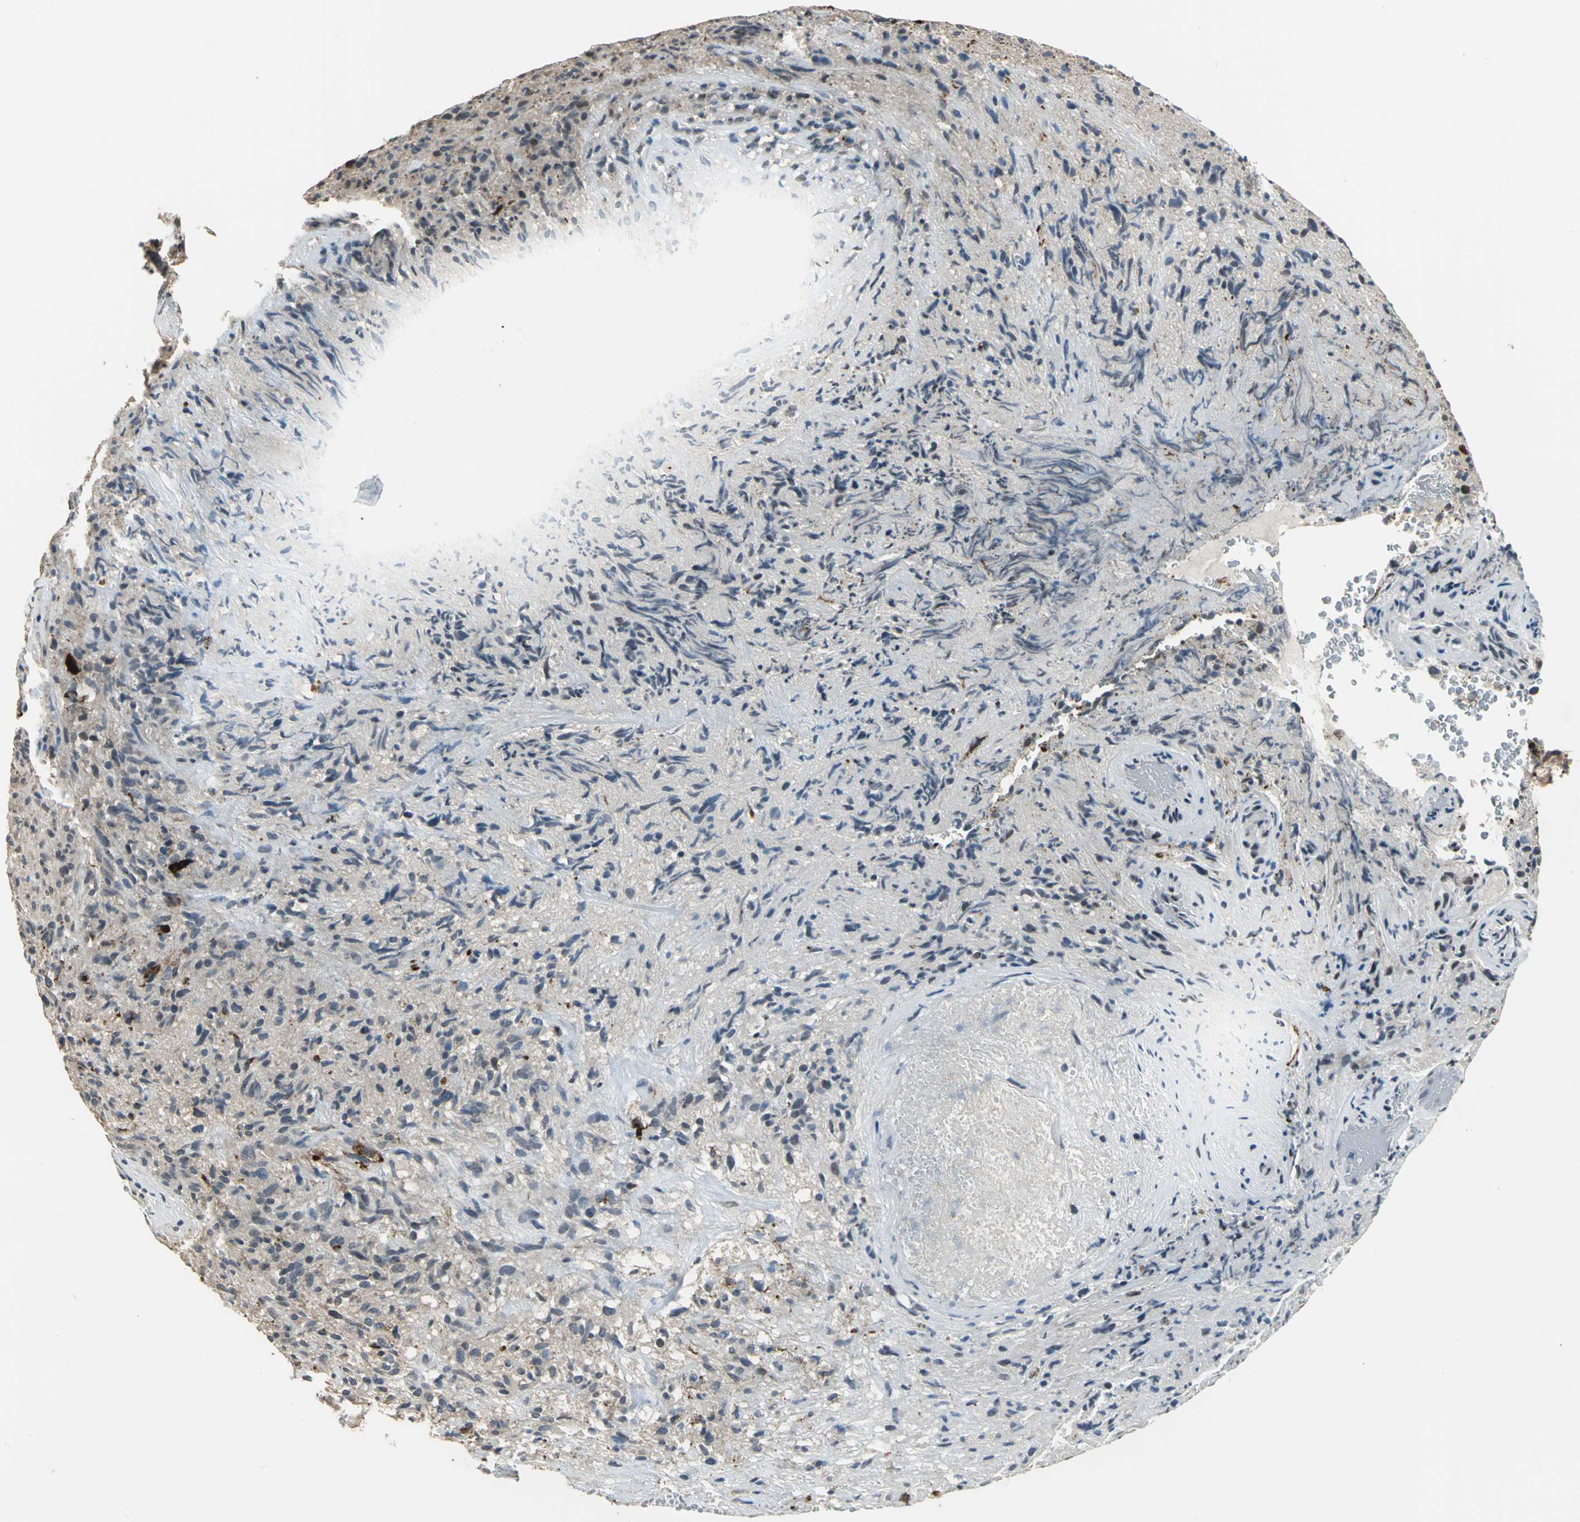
{"staining": {"intensity": "weak", "quantity": "<25%", "location": "cytoplasmic/membranous"}, "tissue": "glioma", "cell_type": "Tumor cells", "image_type": "cancer", "snomed": [{"axis": "morphology", "description": "Normal tissue, NOS"}, {"axis": "morphology", "description": "Glioma, malignant, High grade"}, {"axis": "topography", "description": "Cerebral cortex"}], "caption": "The IHC photomicrograph has no significant expression in tumor cells of glioma tissue.", "gene": "ELF2", "patient": {"sex": "male", "age": 75}}